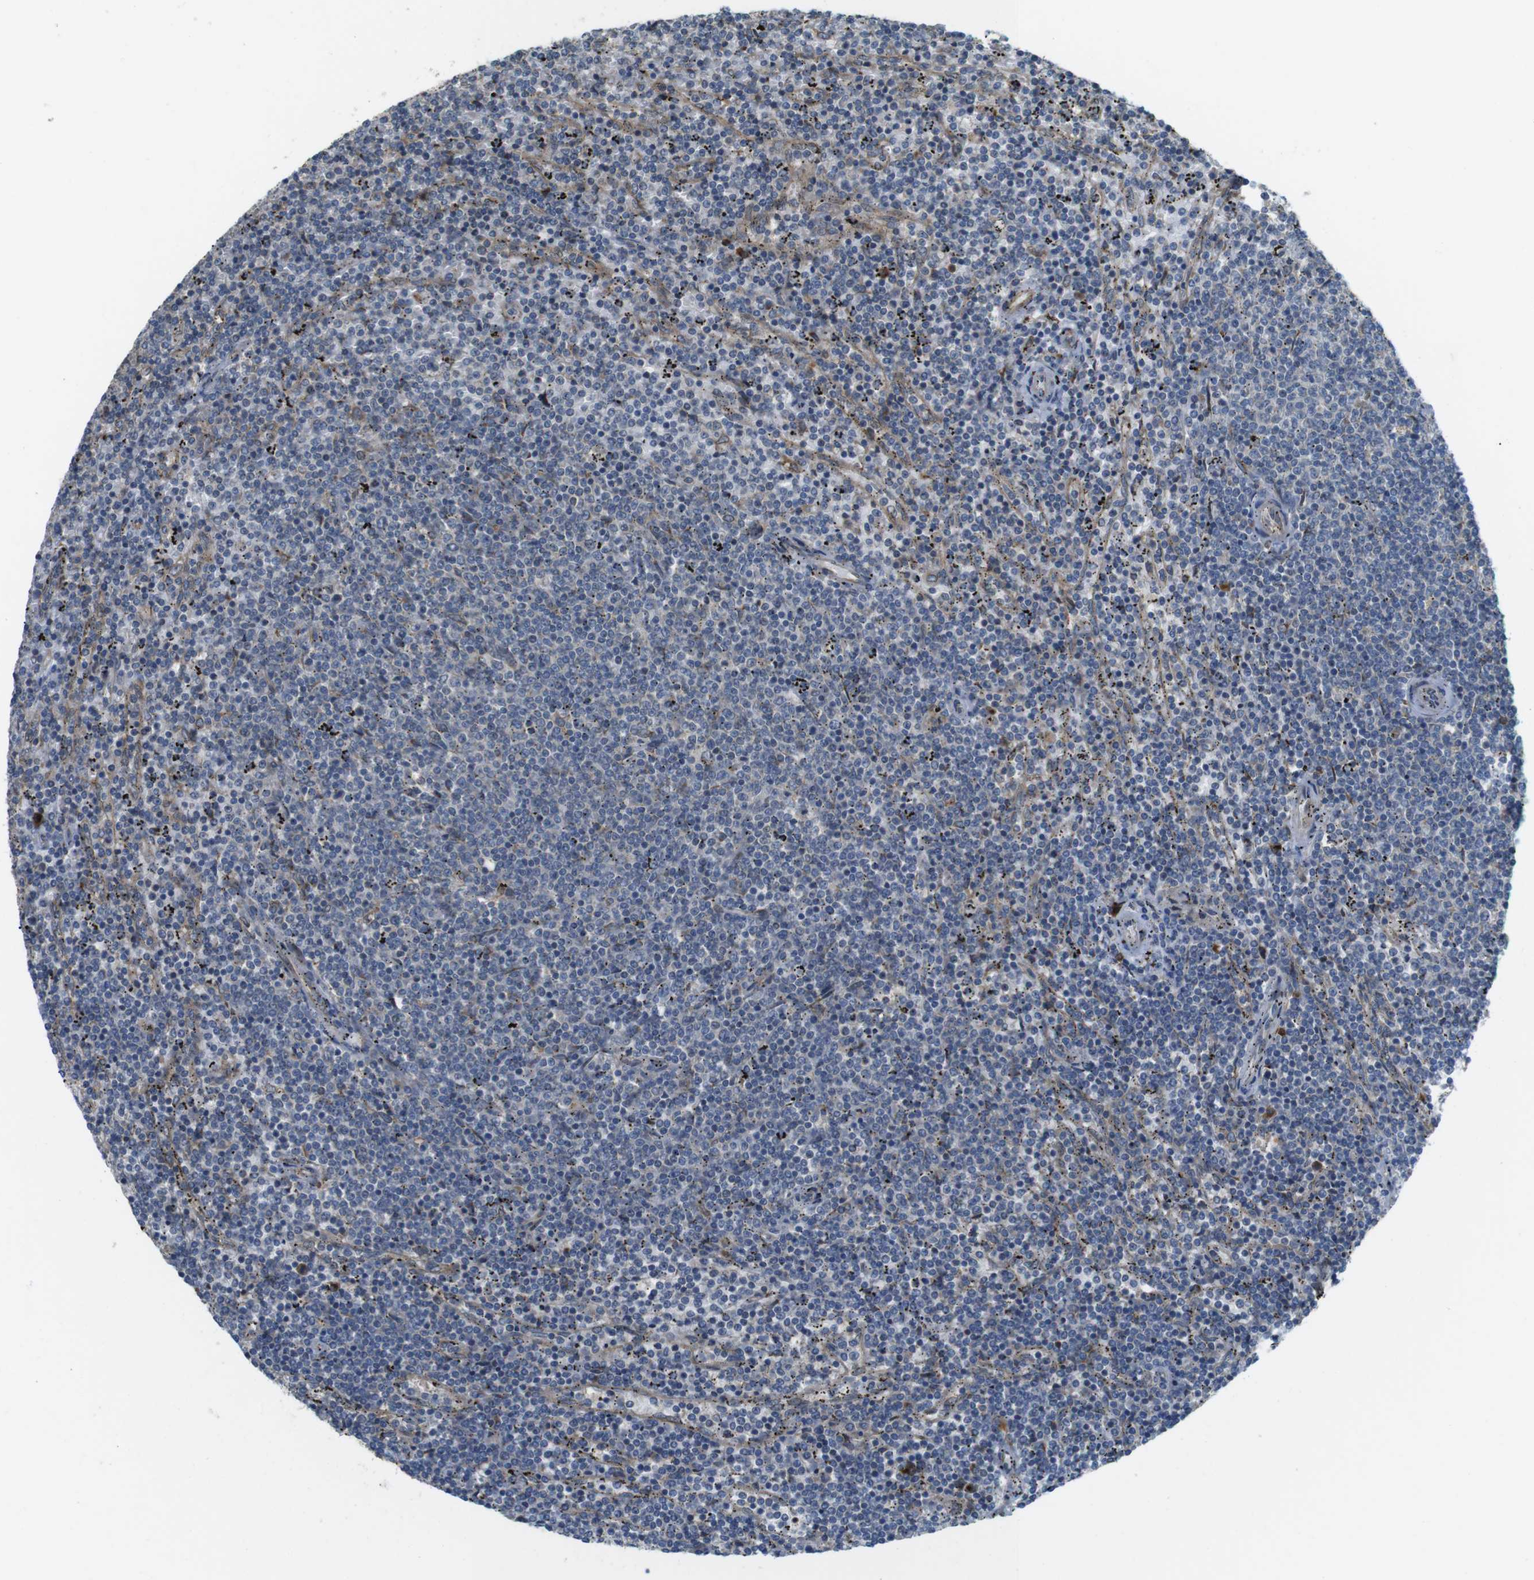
{"staining": {"intensity": "negative", "quantity": "none", "location": "none"}, "tissue": "lymphoma", "cell_type": "Tumor cells", "image_type": "cancer", "snomed": [{"axis": "morphology", "description": "Malignant lymphoma, non-Hodgkin's type, Low grade"}, {"axis": "topography", "description": "Spleen"}], "caption": "Tumor cells show no significant protein expression in malignant lymphoma, non-Hodgkin's type (low-grade). Brightfield microscopy of IHC stained with DAB (3,3'-diaminobenzidine) (brown) and hematoxylin (blue), captured at high magnification.", "gene": "TMEM143", "patient": {"sex": "female", "age": 50}}